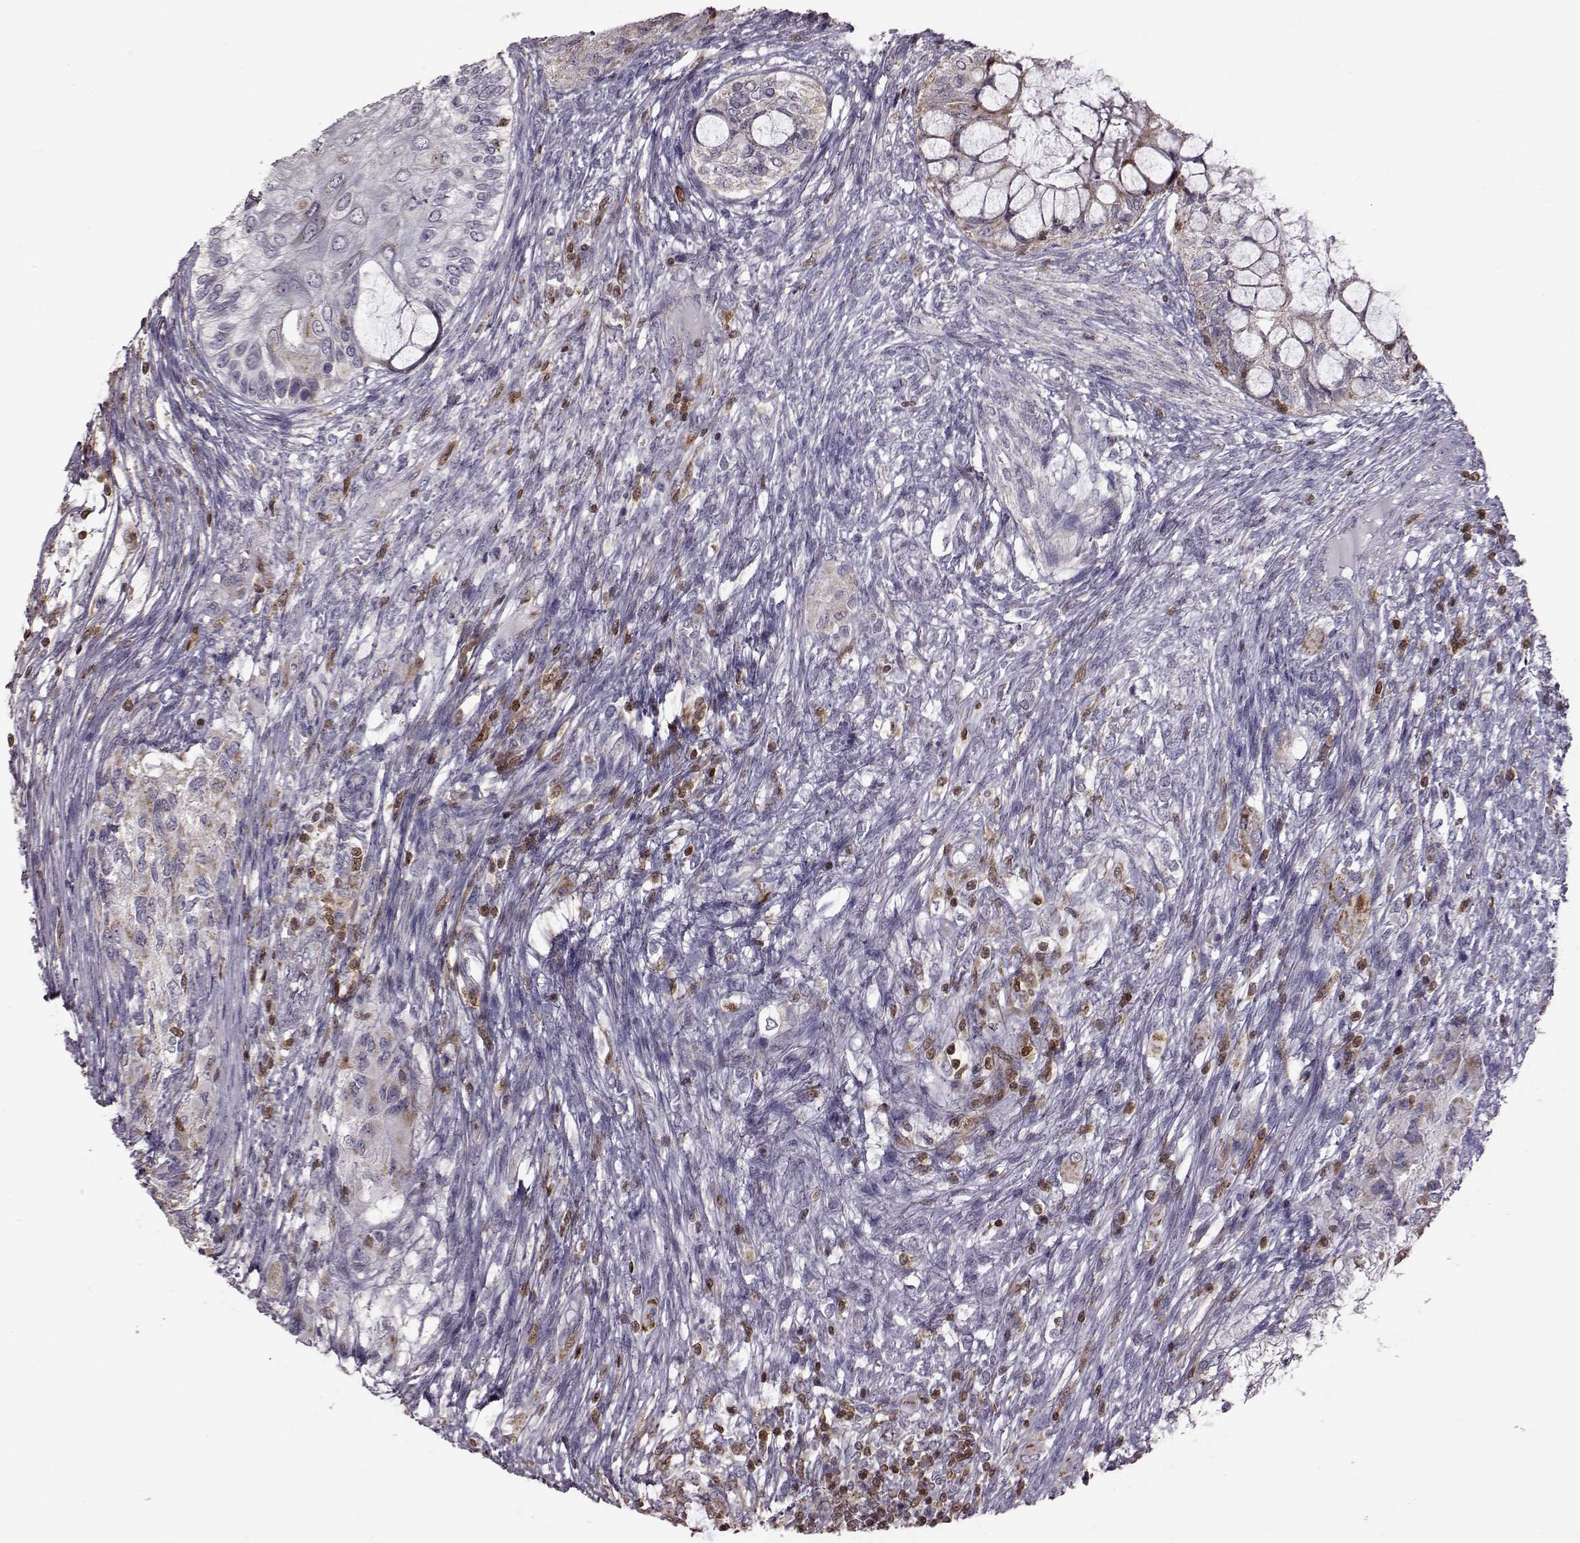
{"staining": {"intensity": "negative", "quantity": "none", "location": "none"}, "tissue": "testis cancer", "cell_type": "Tumor cells", "image_type": "cancer", "snomed": [{"axis": "morphology", "description": "Seminoma, NOS"}, {"axis": "morphology", "description": "Carcinoma, Embryonal, NOS"}, {"axis": "topography", "description": "Testis"}], "caption": "The image shows no significant expression in tumor cells of testis cancer (seminoma).", "gene": "DOK2", "patient": {"sex": "male", "age": 41}}